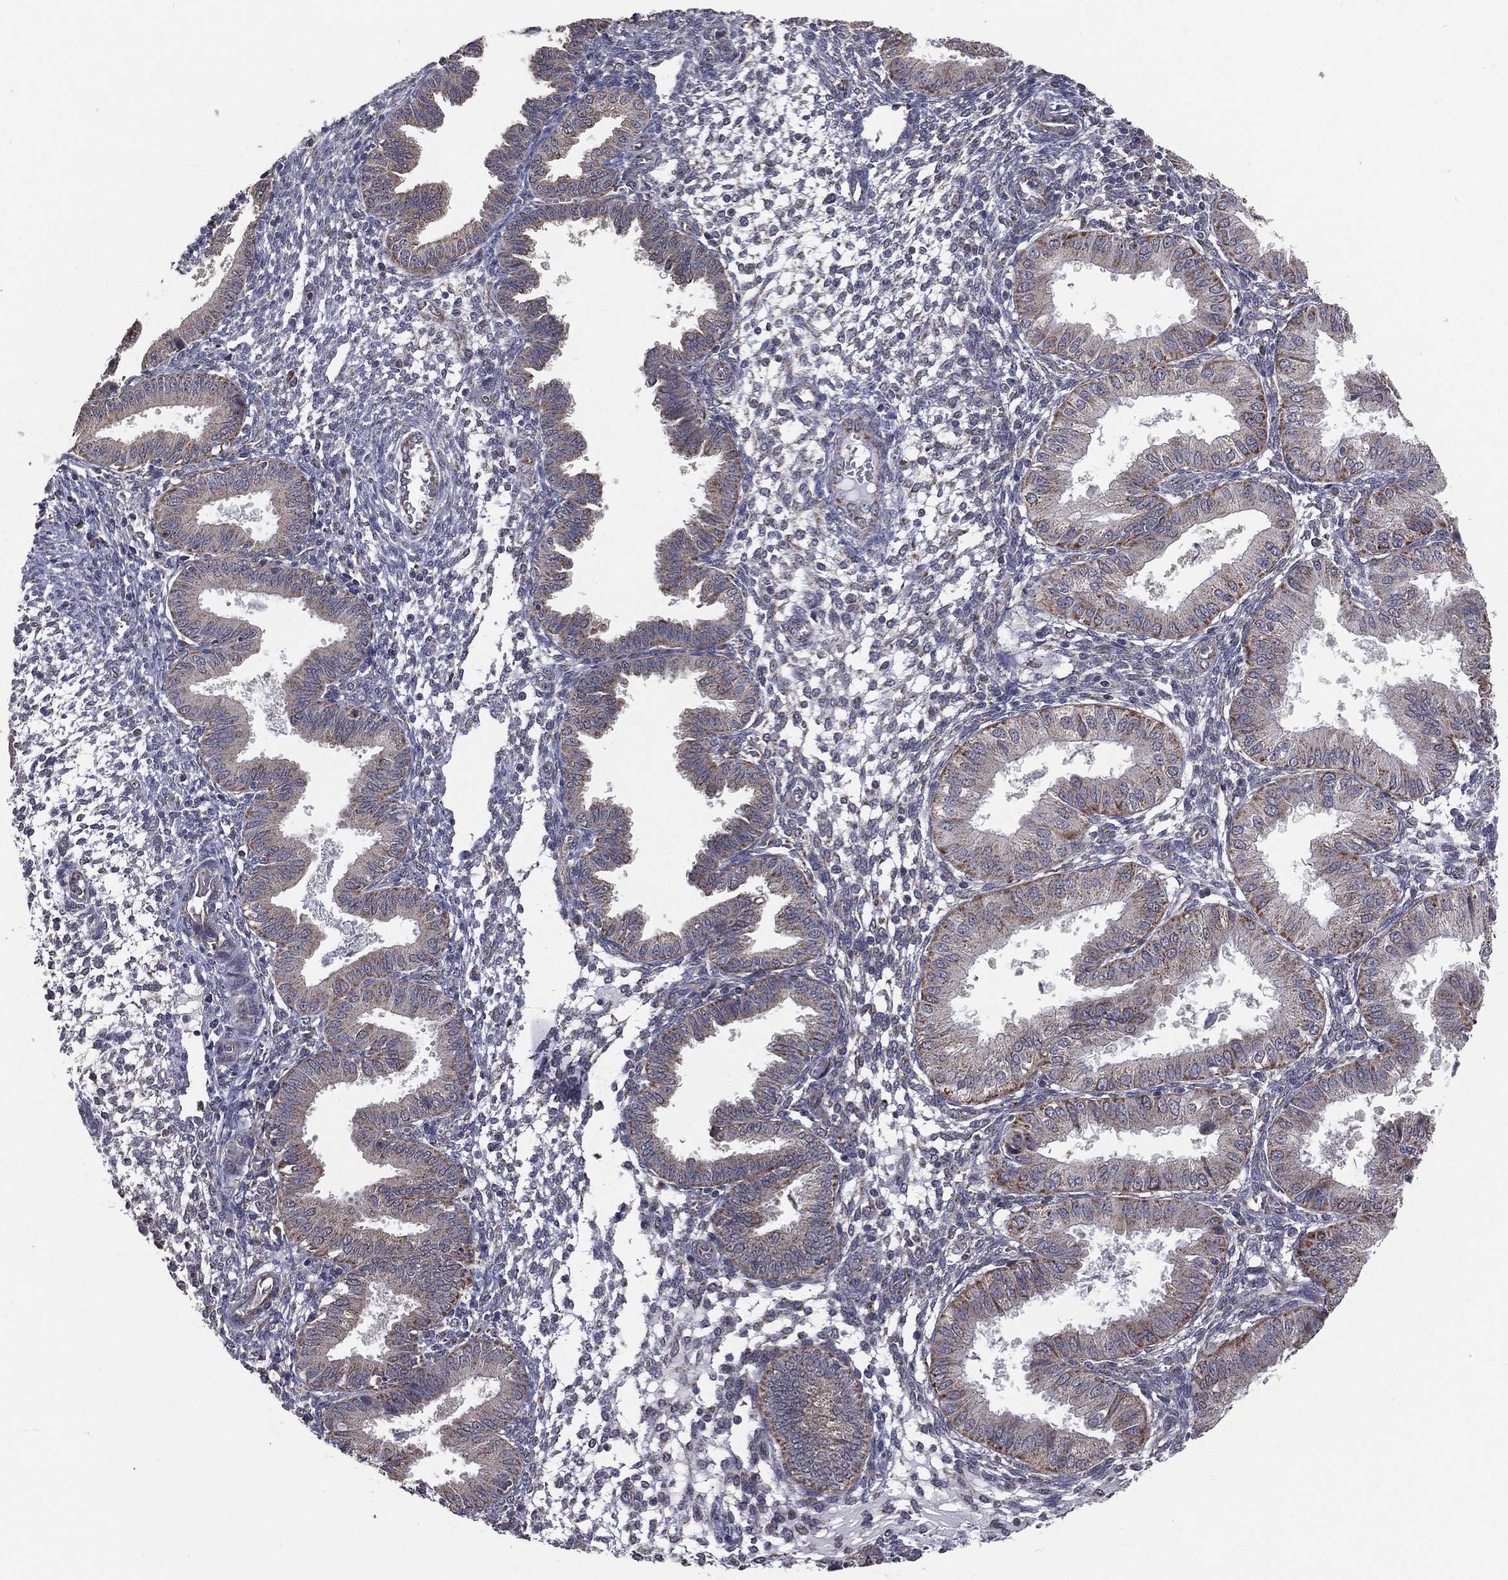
{"staining": {"intensity": "negative", "quantity": "none", "location": "none"}, "tissue": "endometrium", "cell_type": "Cells in endometrial stroma", "image_type": "normal", "snomed": [{"axis": "morphology", "description": "Normal tissue, NOS"}, {"axis": "topography", "description": "Endometrium"}], "caption": "An immunohistochemistry (IHC) image of normal endometrium is shown. There is no staining in cells in endometrial stroma of endometrium. (Brightfield microscopy of DAB (3,3'-diaminobenzidine) immunohistochemistry at high magnification).", "gene": "MRPL46", "patient": {"sex": "female", "age": 43}}